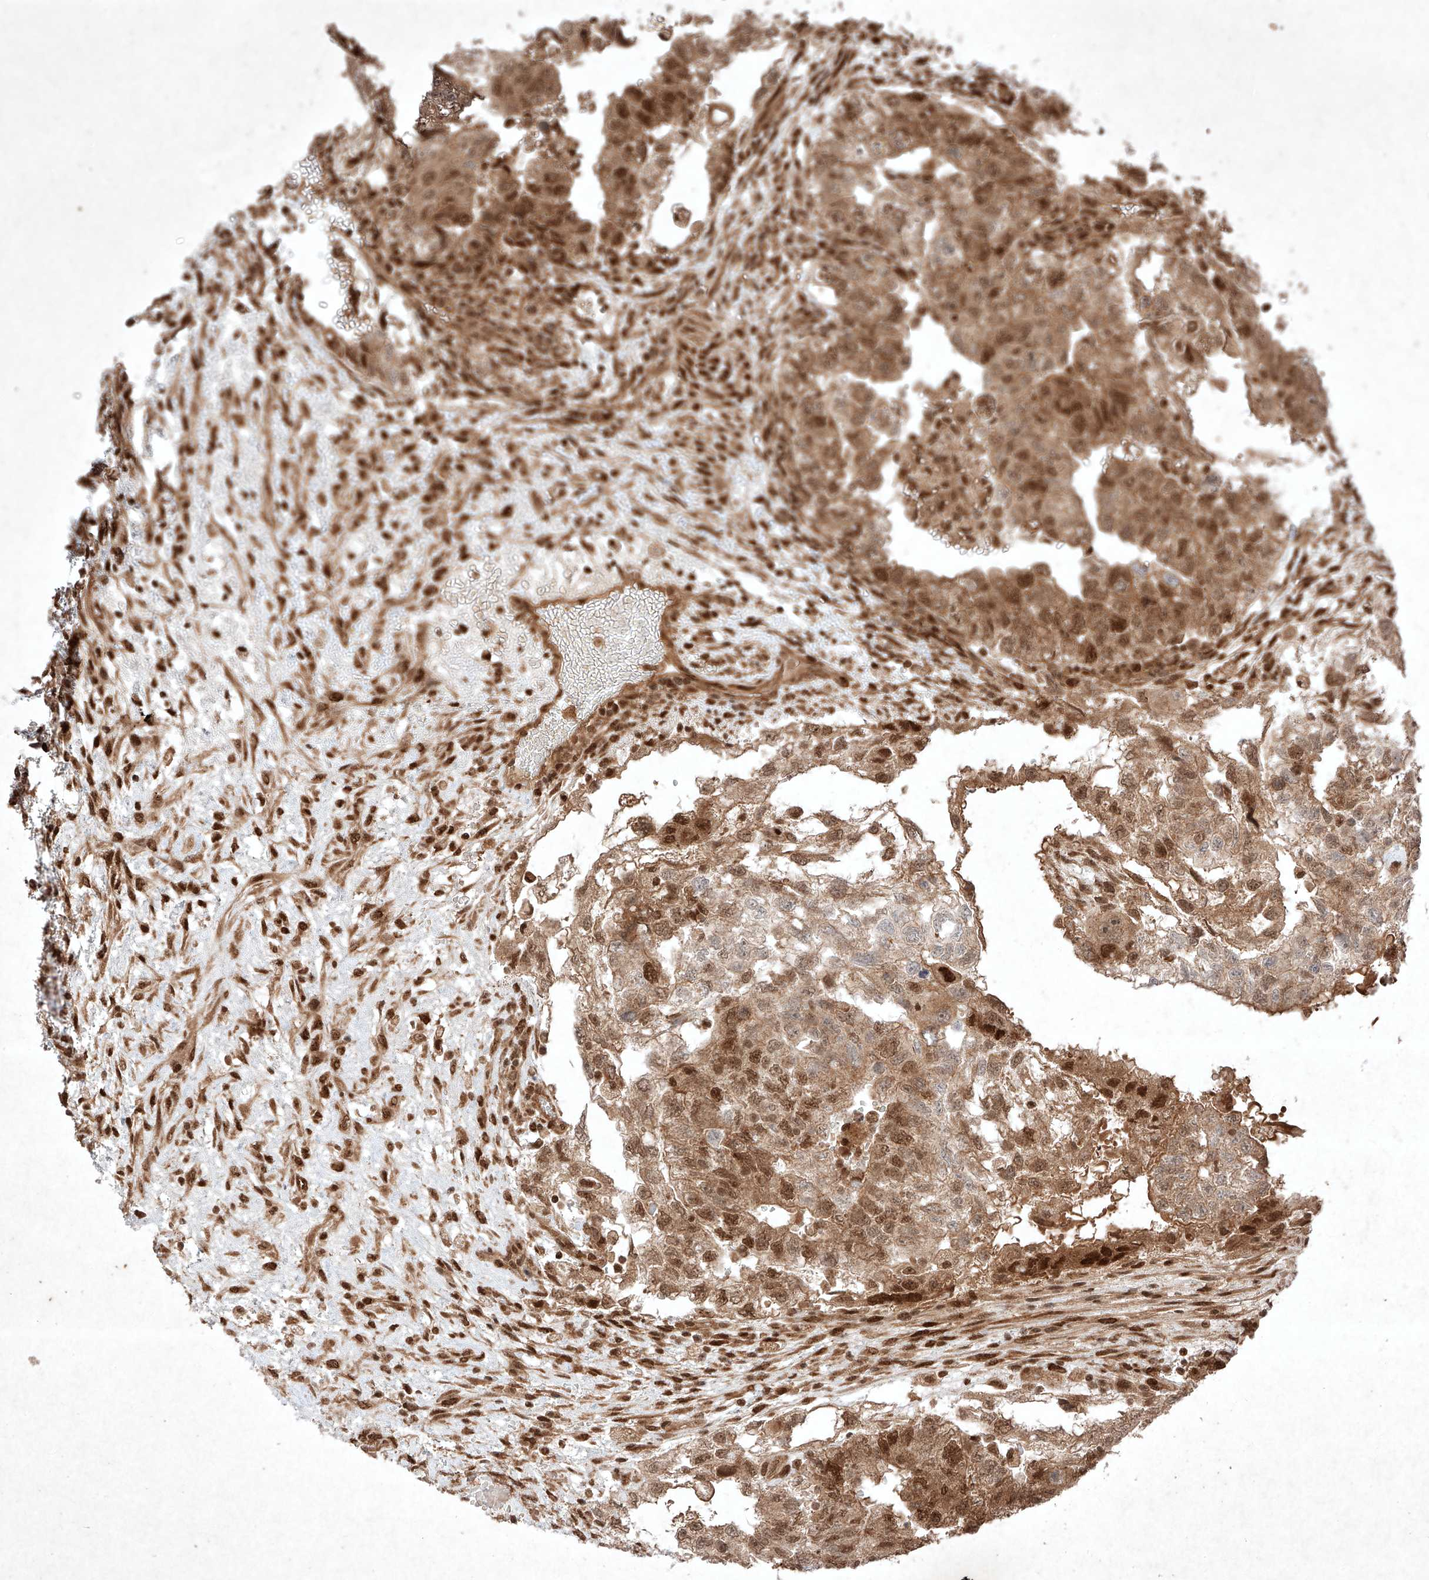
{"staining": {"intensity": "moderate", "quantity": ">75%", "location": "cytoplasmic/membranous,nuclear"}, "tissue": "testis cancer", "cell_type": "Tumor cells", "image_type": "cancer", "snomed": [{"axis": "morphology", "description": "Carcinoma, Embryonal, NOS"}, {"axis": "topography", "description": "Testis"}], "caption": "The image demonstrates immunohistochemical staining of testis embryonal carcinoma. There is moderate cytoplasmic/membranous and nuclear expression is seen in about >75% of tumor cells.", "gene": "RNF31", "patient": {"sex": "male", "age": 36}}